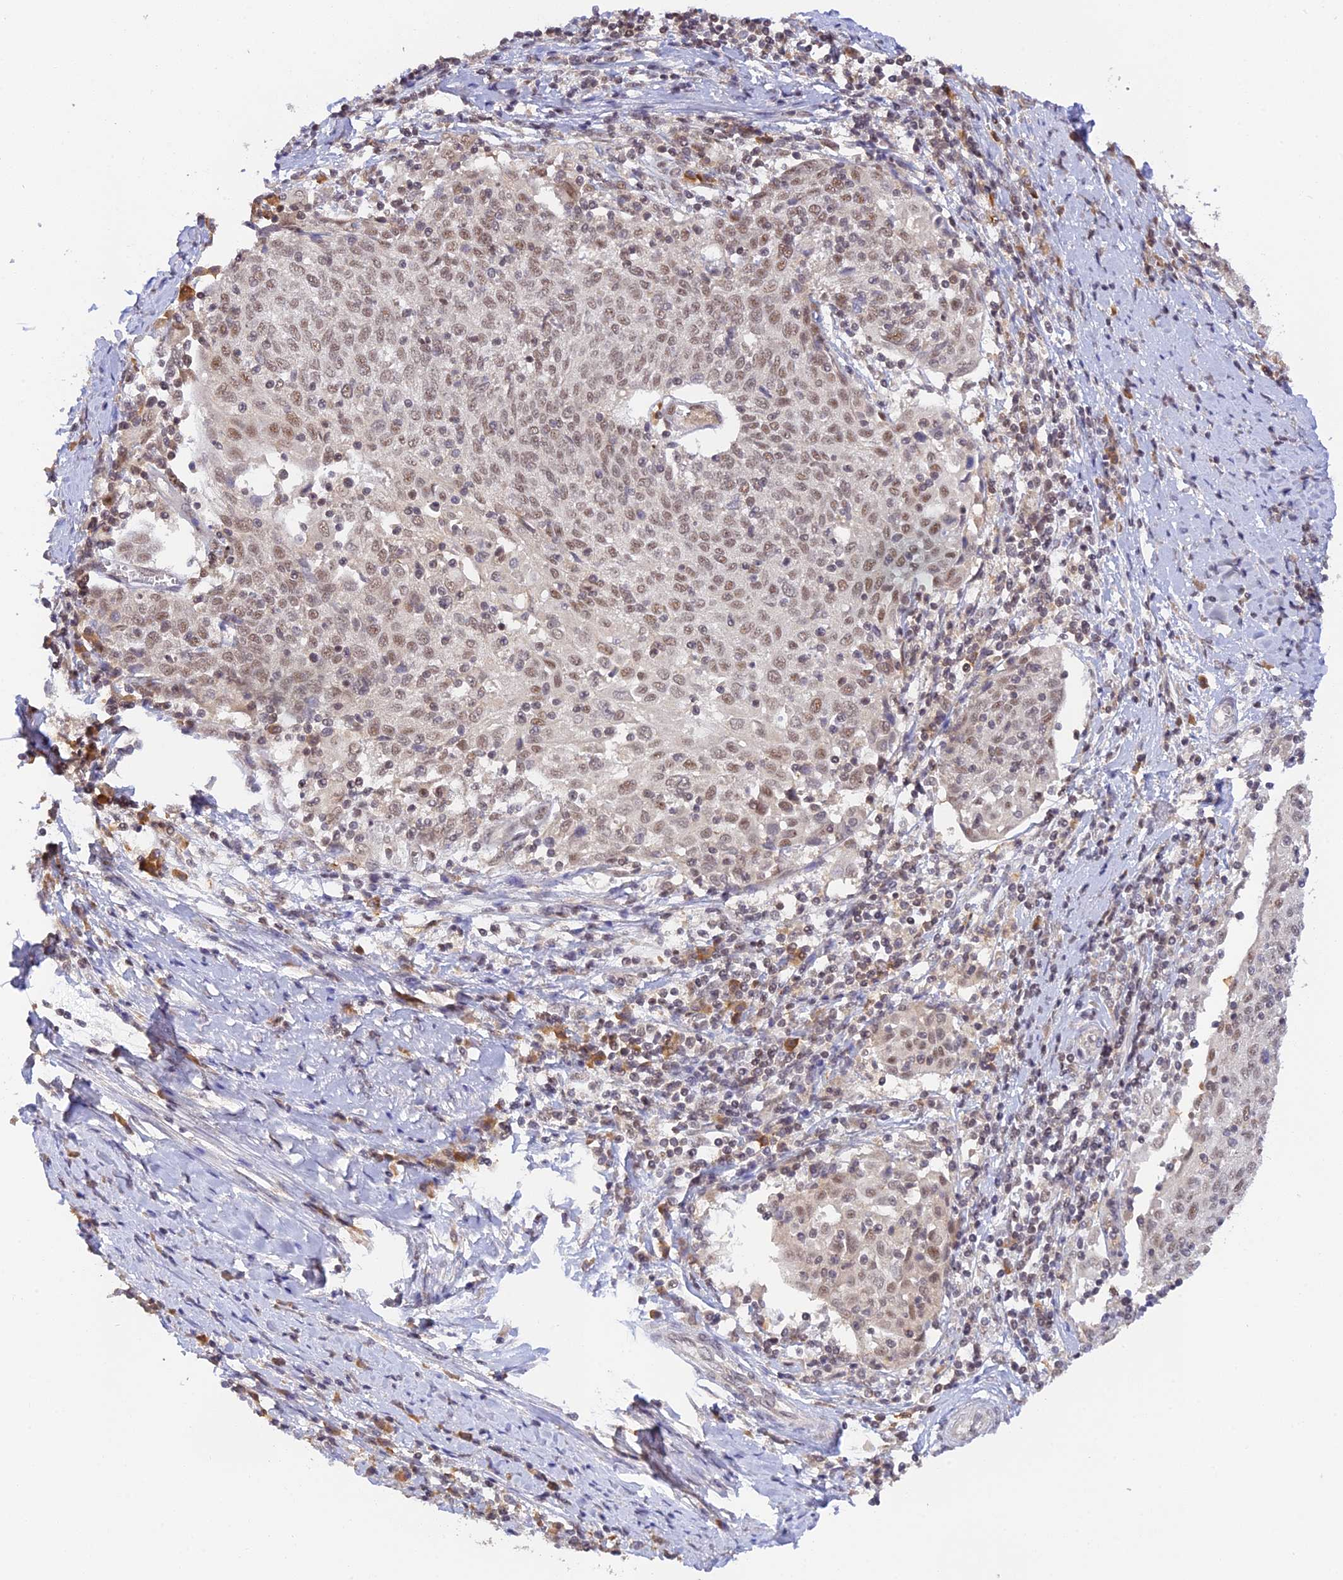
{"staining": {"intensity": "weak", "quantity": ">75%", "location": "nuclear"}, "tissue": "cervical cancer", "cell_type": "Tumor cells", "image_type": "cancer", "snomed": [{"axis": "morphology", "description": "Squamous cell carcinoma, NOS"}, {"axis": "topography", "description": "Cervix"}], "caption": "Tumor cells display low levels of weak nuclear expression in about >75% of cells in human squamous cell carcinoma (cervical).", "gene": "PEX16", "patient": {"sex": "female", "age": 52}}